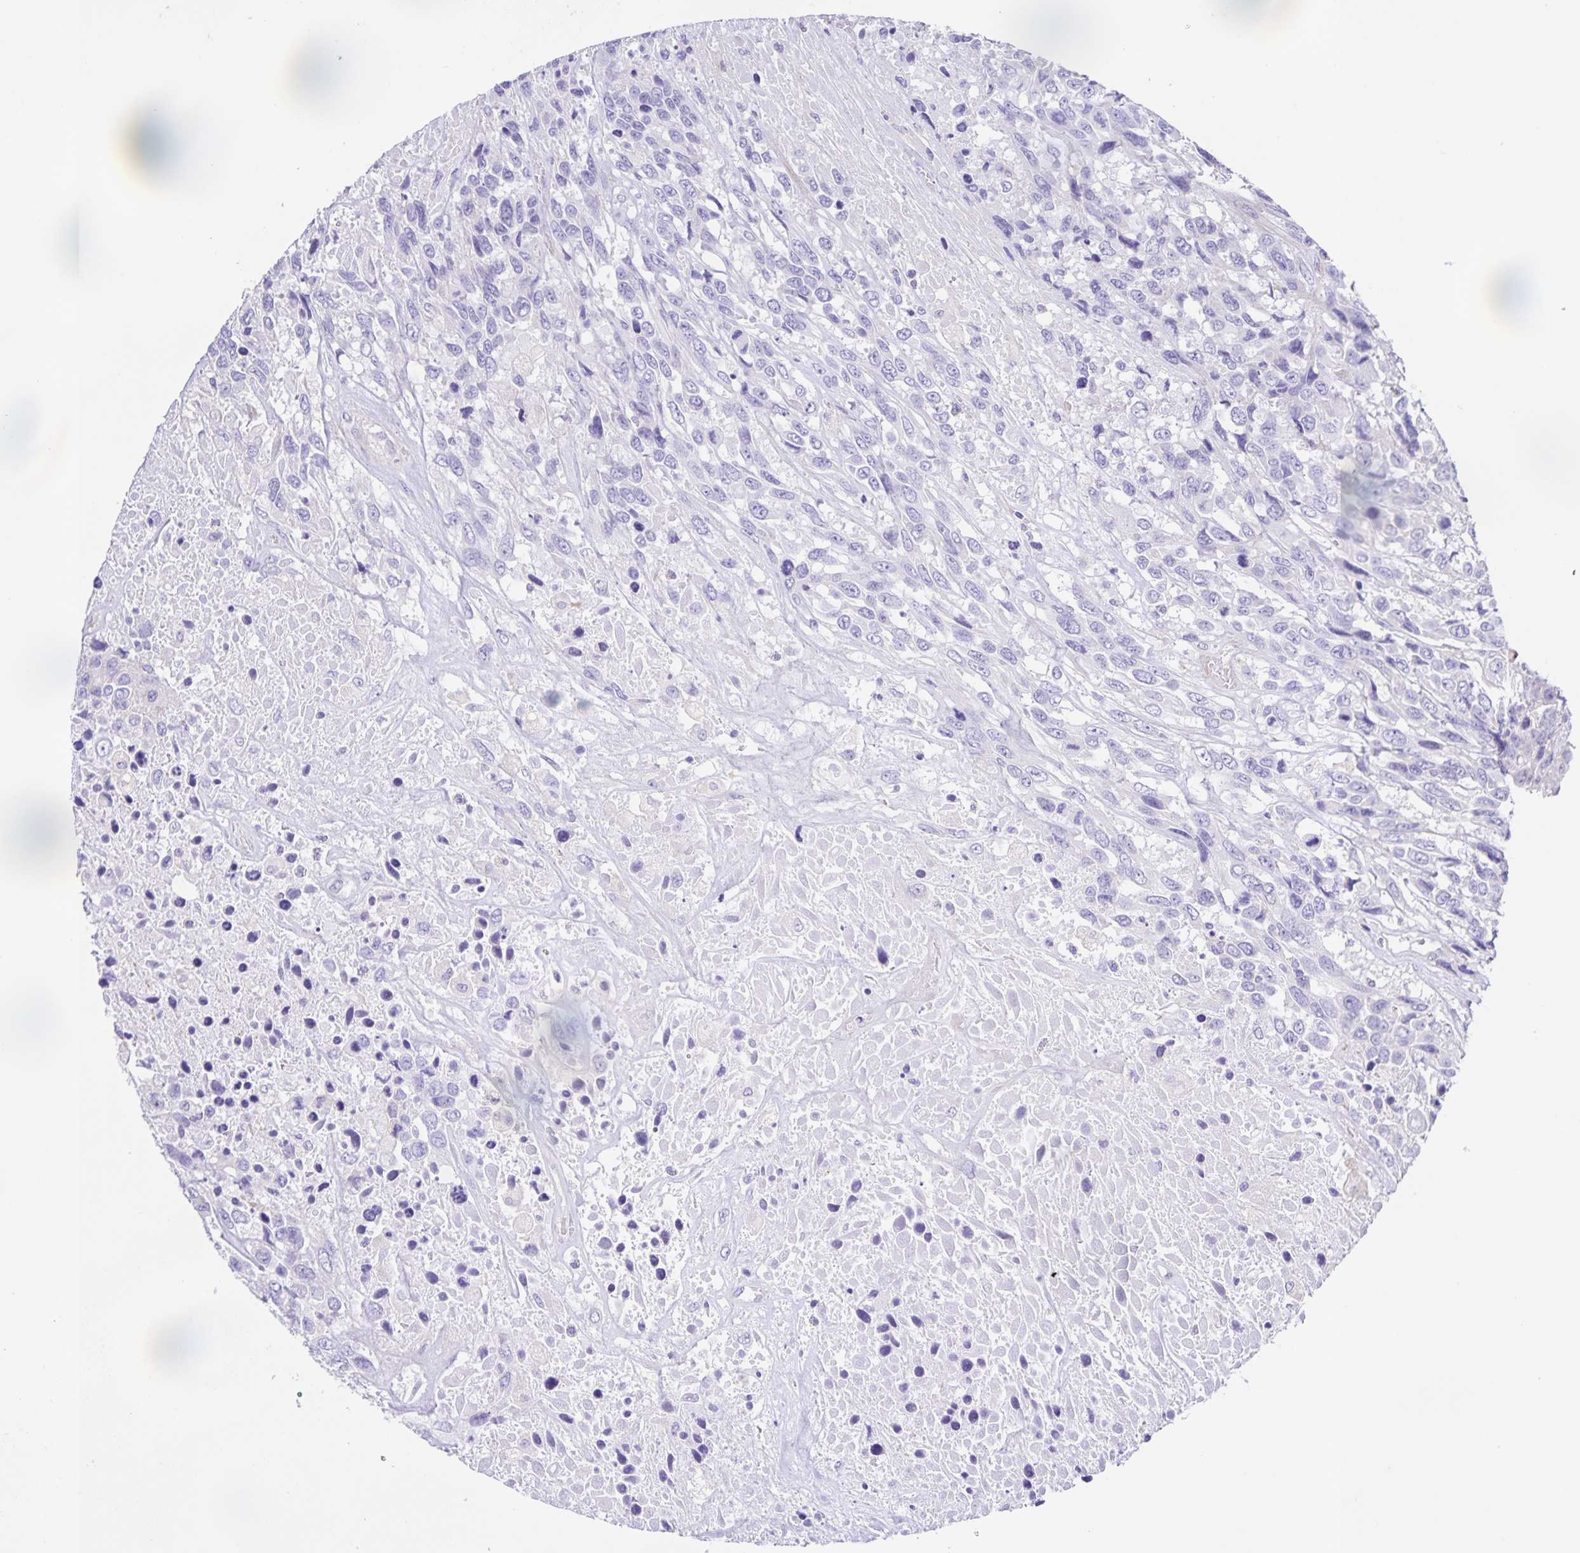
{"staining": {"intensity": "negative", "quantity": "none", "location": "none"}, "tissue": "urothelial cancer", "cell_type": "Tumor cells", "image_type": "cancer", "snomed": [{"axis": "morphology", "description": "Urothelial carcinoma, High grade"}, {"axis": "topography", "description": "Urinary bladder"}], "caption": "Tumor cells are negative for brown protein staining in high-grade urothelial carcinoma.", "gene": "BOLL", "patient": {"sex": "female", "age": 70}}